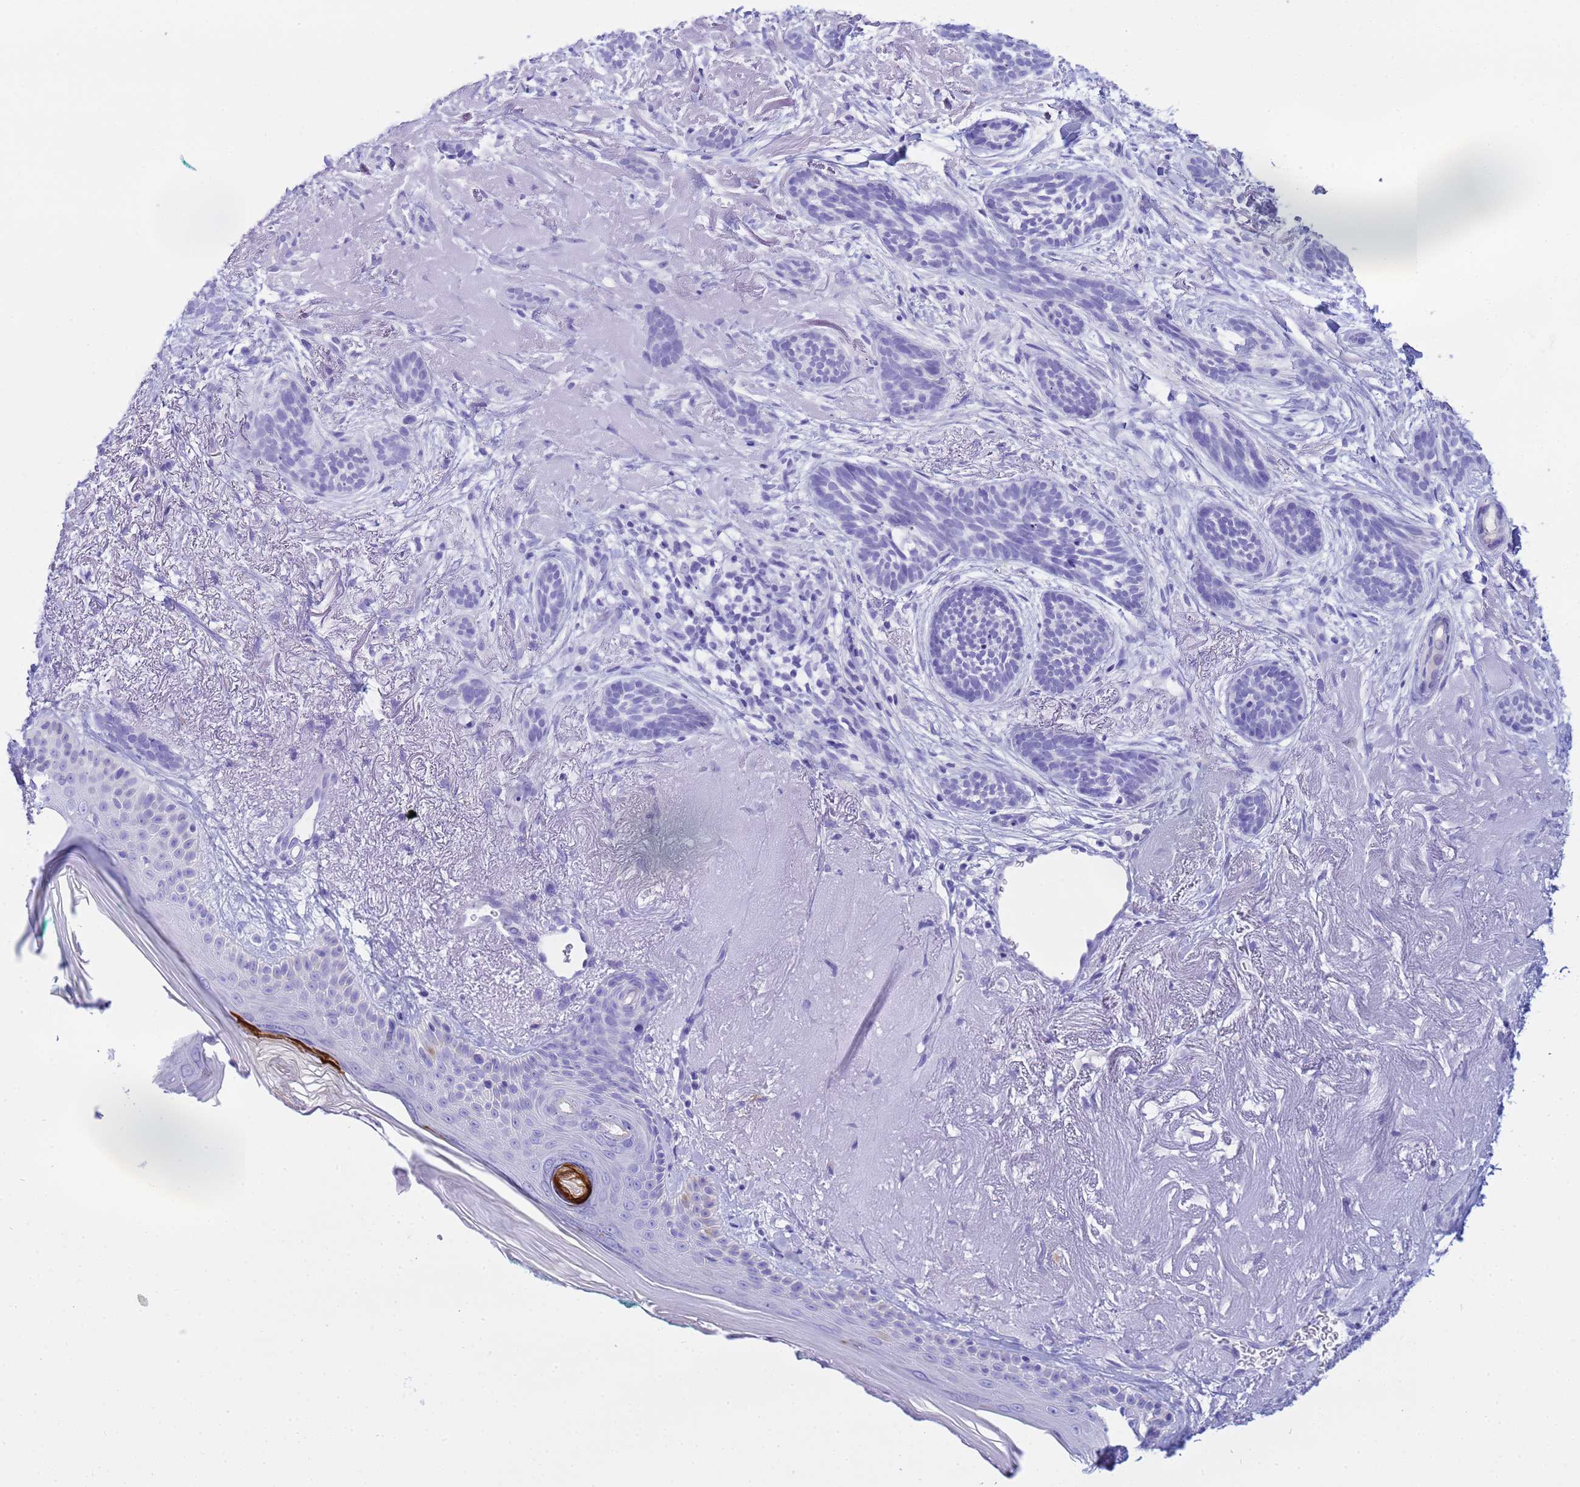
{"staining": {"intensity": "negative", "quantity": "none", "location": "none"}, "tissue": "skin cancer", "cell_type": "Tumor cells", "image_type": "cancer", "snomed": [{"axis": "morphology", "description": "Basal cell carcinoma"}, {"axis": "topography", "description": "Skin"}], "caption": "Immunohistochemistry (IHC) photomicrograph of skin basal cell carcinoma stained for a protein (brown), which shows no positivity in tumor cells.", "gene": "AQP12A", "patient": {"sex": "male", "age": 71}}